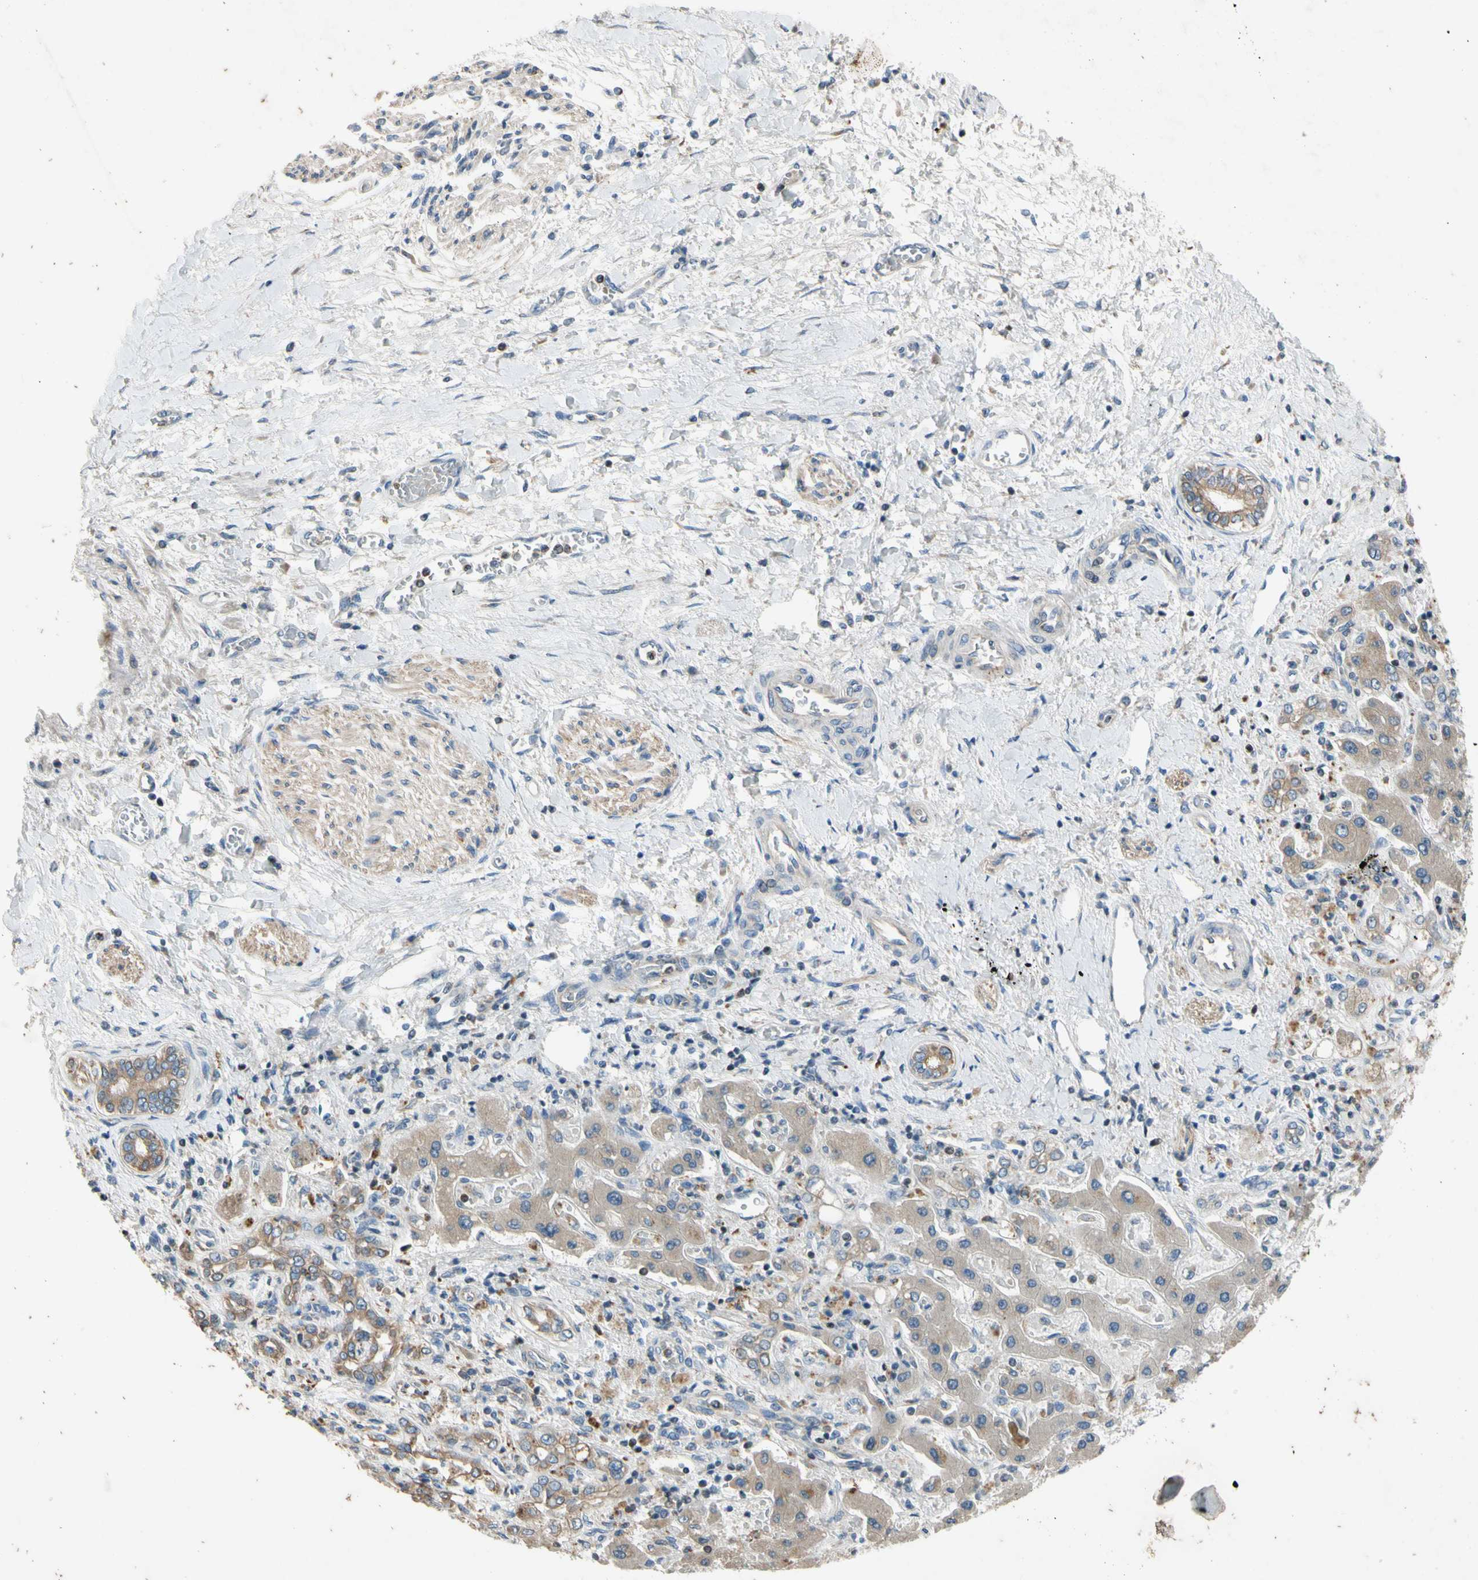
{"staining": {"intensity": "weak", "quantity": ">75%", "location": "cytoplasmic/membranous"}, "tissue": "liver cancer", "cell_type": "Tumor cells", "image_type": "cancer", "snomed": [{"axis": "morphology", "description": "Cholangiocarcinoma"}, {"axis": "topography", "description": "Liver"}], "caption": "A high-resolution micrograph shows immunohistochemistry staining of liver cholangiocarcinoma, which displays weak cytoplasmic/membranous positivity in approximately >75% of tumor cells.", "gene": "TBX21", "patient": {"sex": "male", "age": 50}}